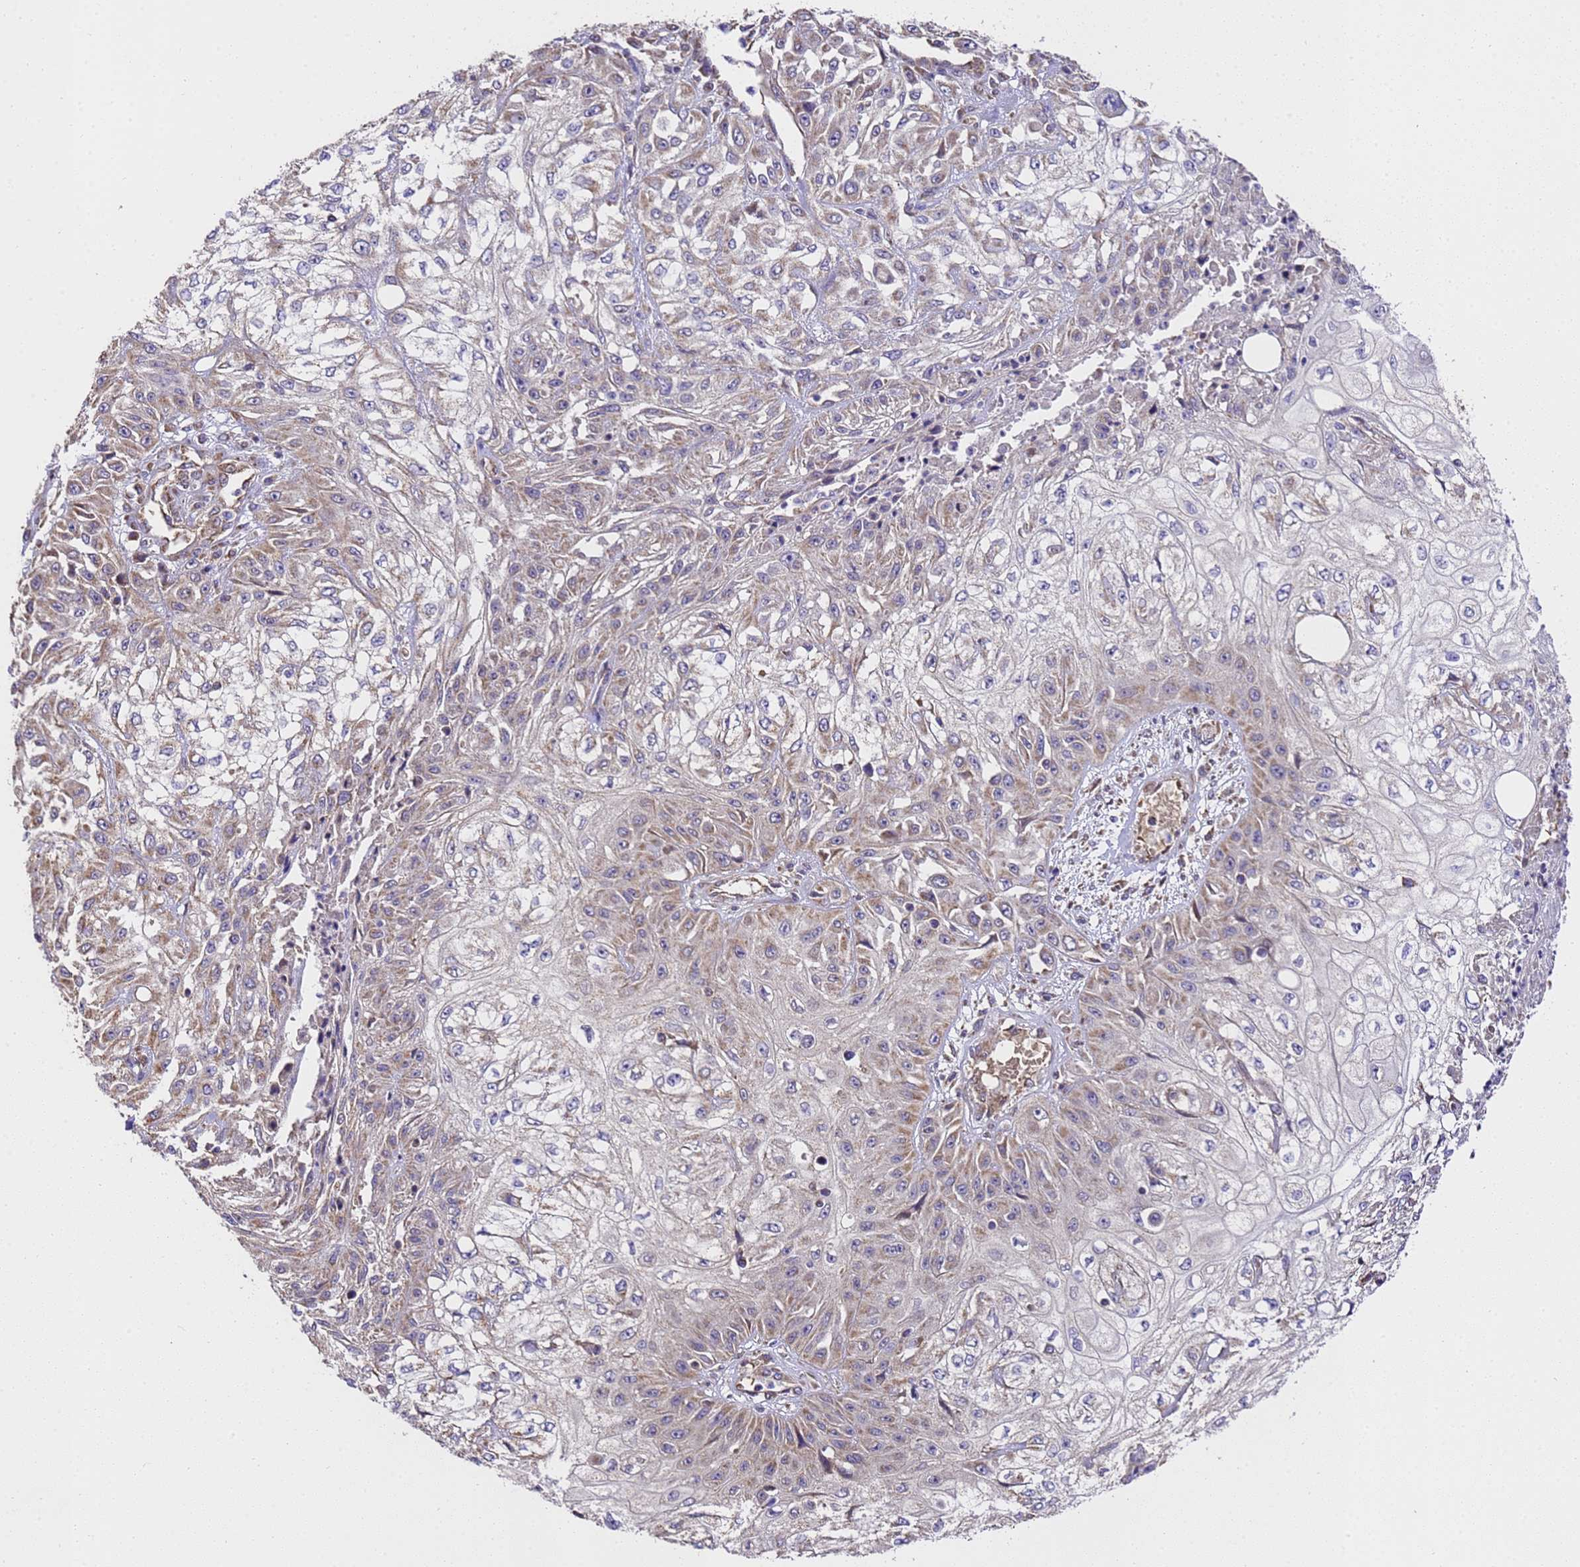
{"staining": {"intensity": "moderate", "quantity": "25%-75%", "location": "cytoplasmic/membranous"}, "tissue": "skin cancer", "cell_type": "Tumor cells", "image_type": "cancer", "snomed": [{"axis": "morphology", "description": "Squamous cell carcinoma, NOS"}, {"axis": "morphology", "description": "Squamous cell carcinoma, metastatic, NOS"}, {"axis": "topography", "description": "Skin"}, {"axis": "topography", "description": "Lymph node"}], "caption": "IHC histopathology image of neoplastic tissue: human squamous cell carcinoma (skin) stained using immunohistochemistry shows medium levels of moderate protein expression localized specifically in the cytoplasmic/membranous of tumor cells, appearing as a cytoplasmic/membranous brown color.", "gene": "LRRIQ1", "patient": {"sex": "male", "age": 75}}